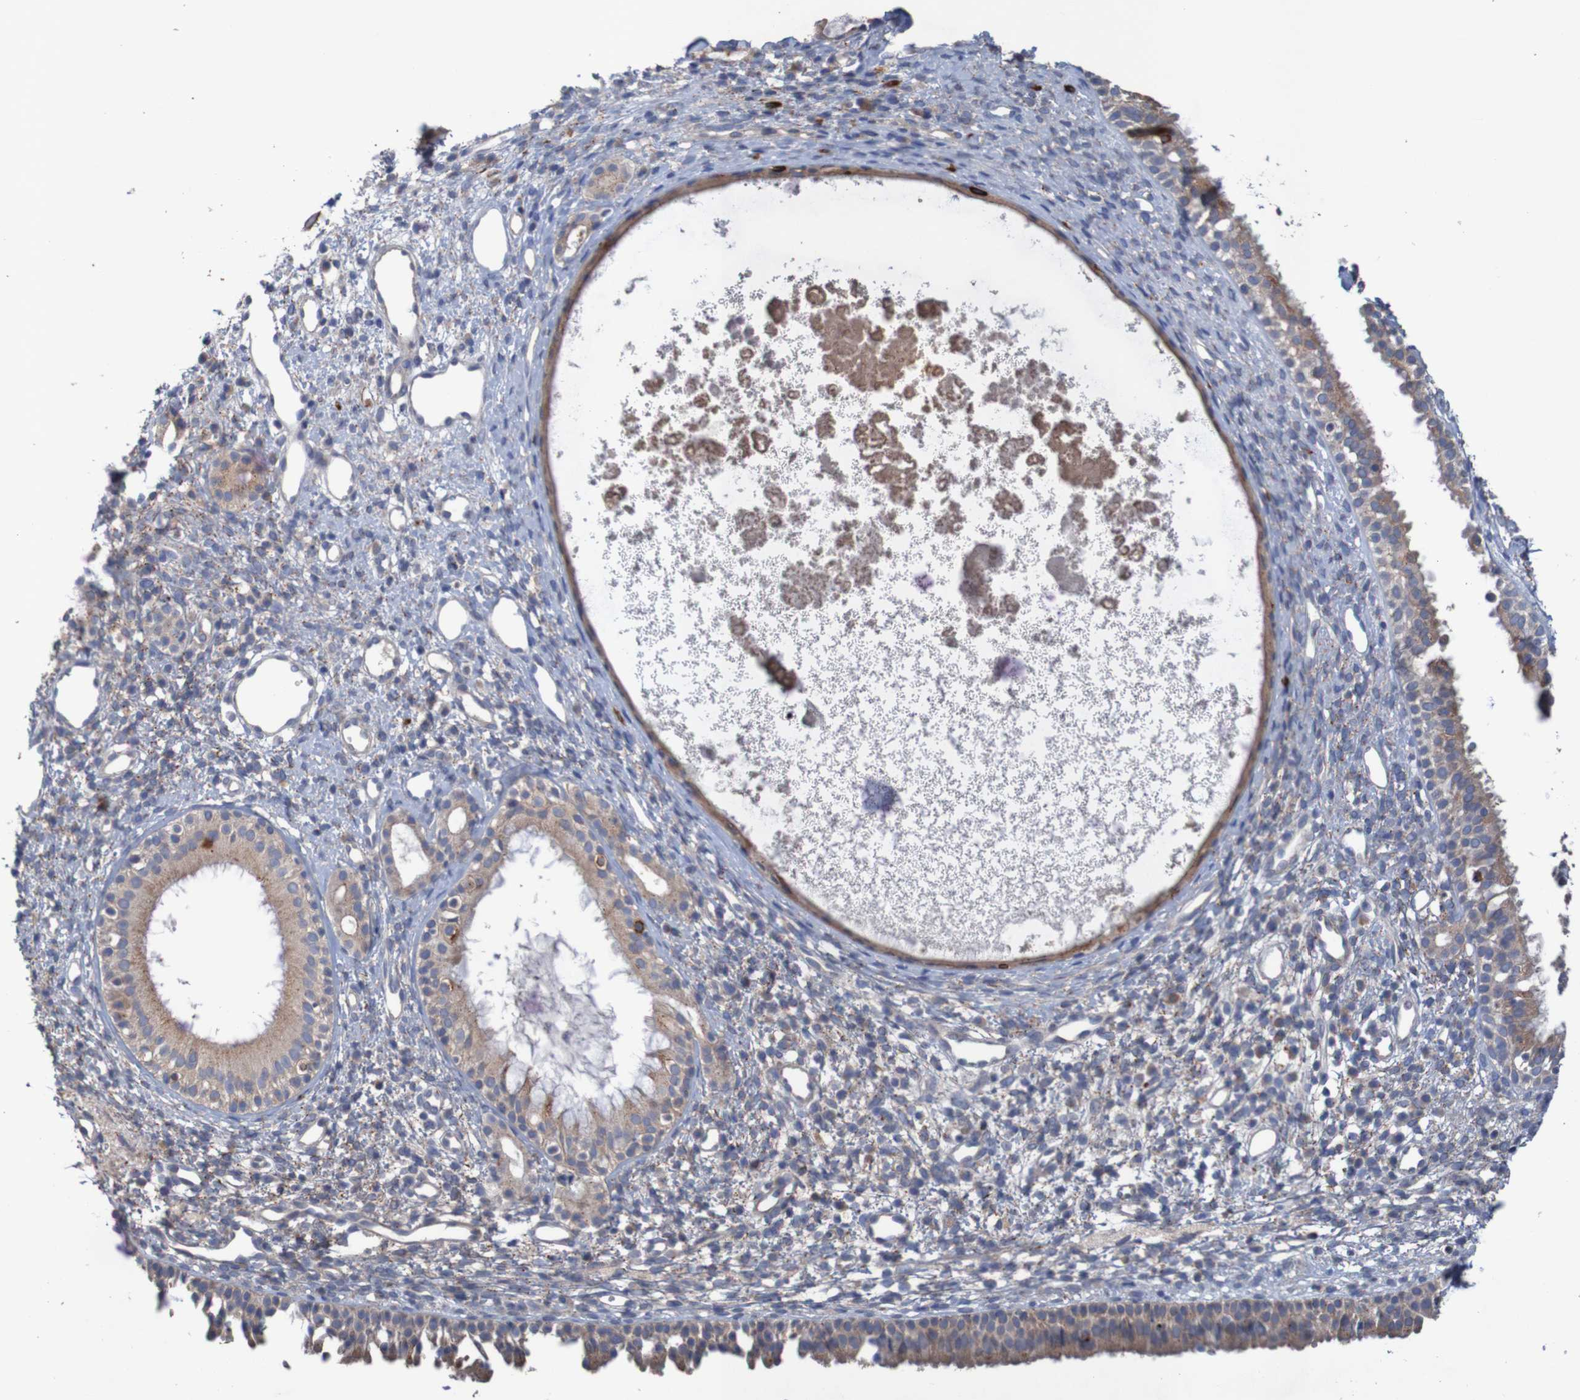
{"staining": {"intensity": "moderate", "quantity": ">75%", "location": "cytoplasmic/membranous"}, "tissue": "nasopharynx", "cell_type": "Respiratory epithelial cells", "image_type": "normal", "snomed": [{"axis": "morphology", "description": "Normal tissue, NOS"}, {"axis": "topography", "description": "Nasopharynx"}], "caption": "Human nasopharynx stained for a protein (brown) displays moderate cytoplasmic/membranous positive expression in approximately >75% of respiratory epithelial cells.", "gene": "ANGPT4", "patient": {"sex": "male", "age": 22}}